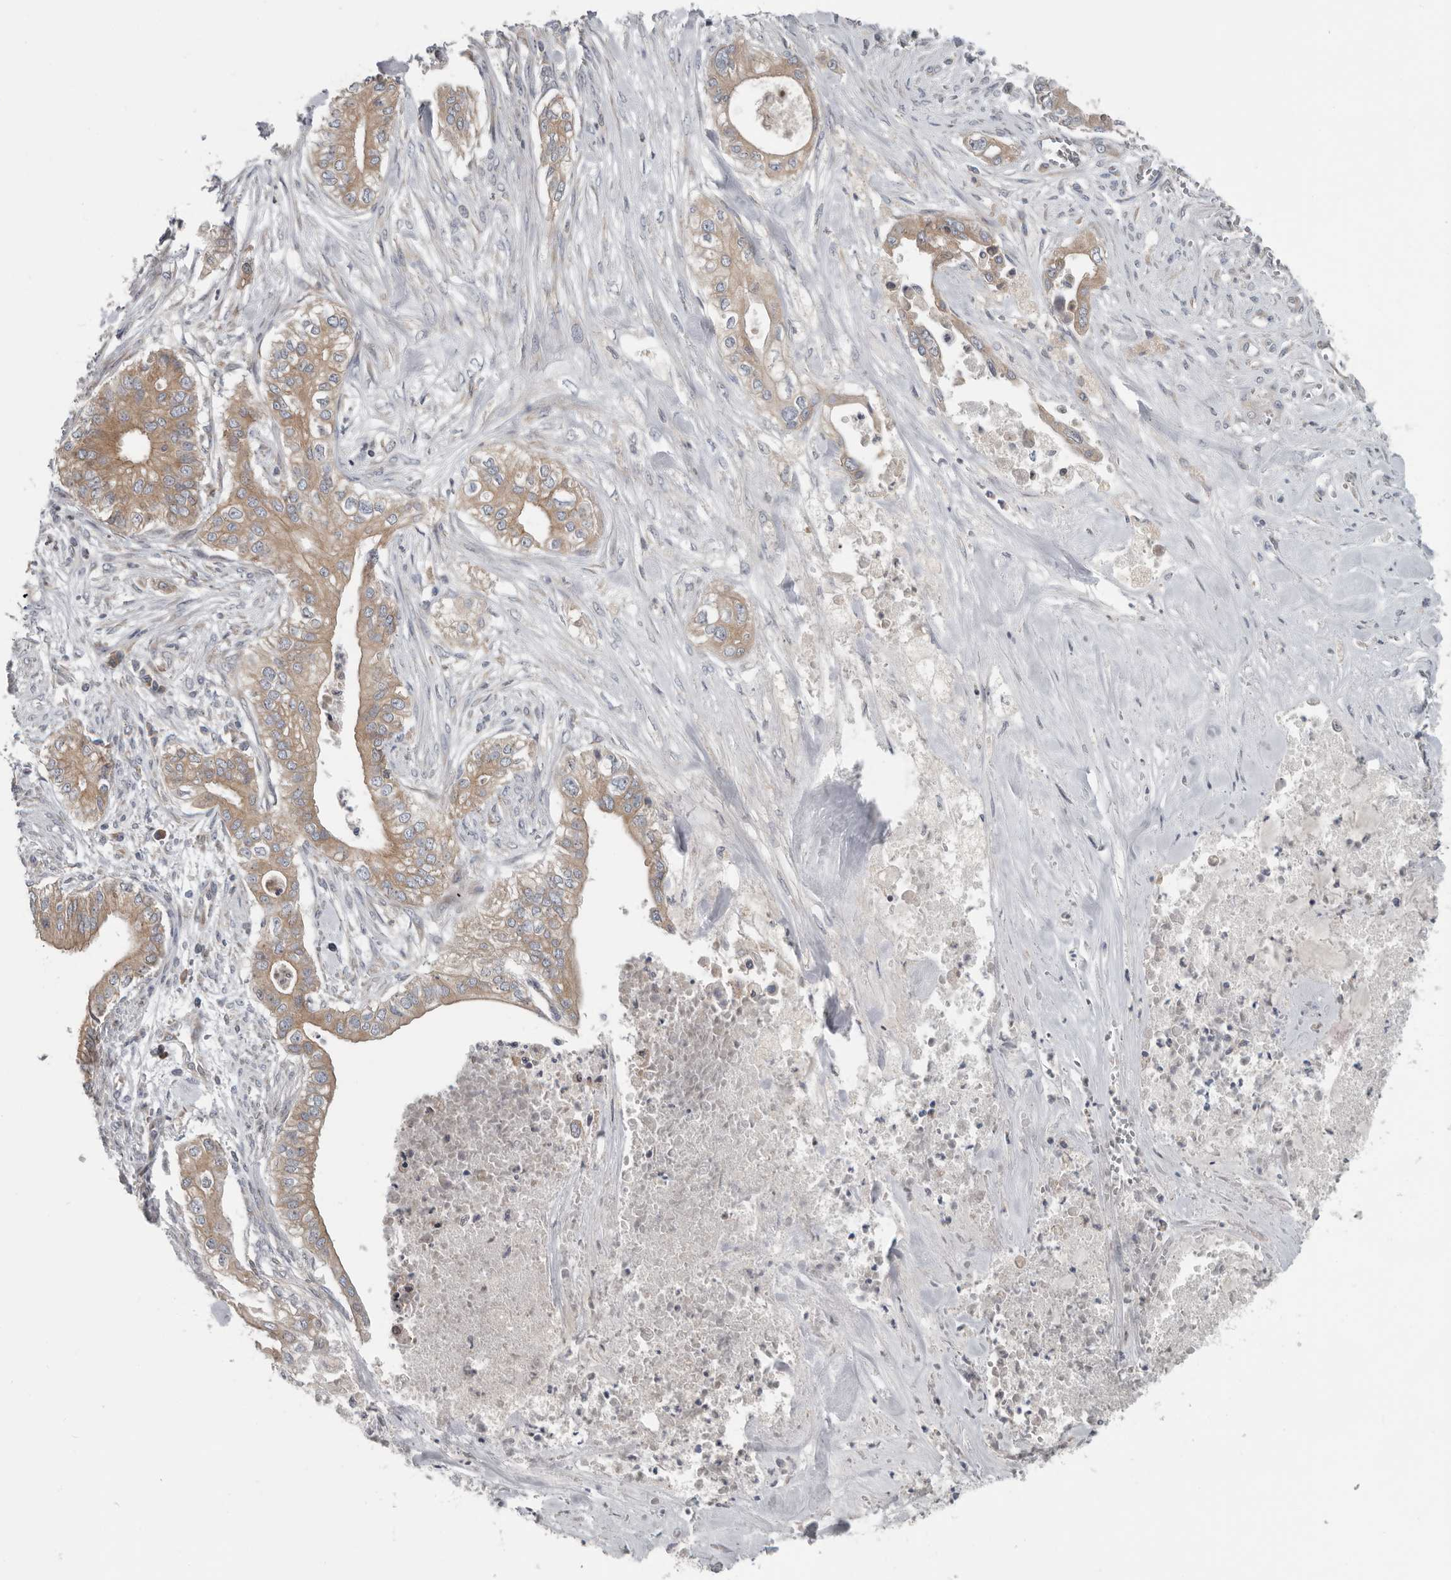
{"staining": {"intensity": "moderate", "quantity": ">75%", "location": "cytoplasmic/membranous"}, "tissue": "pancreatic cancer", "cell_type": "Tumor cells", "image_type": "cancer", "snomed": [{"axis": "morphology", "description": "Adenocarcinoma, NOS"}, {"axis": "topography", "description": "Pancreas"}], "caption": "Immunohistochemical staining of human adenocarcinoma (pancreatic) displays medium levels of moderate cytoplasmic/membranous protein positivity in about >75% of tumor cells. (DAB = brown stain, brightfield microscopy at high magnification).", "gene": "TMEM199", "patient": {"sex": "female", "age": 78}}